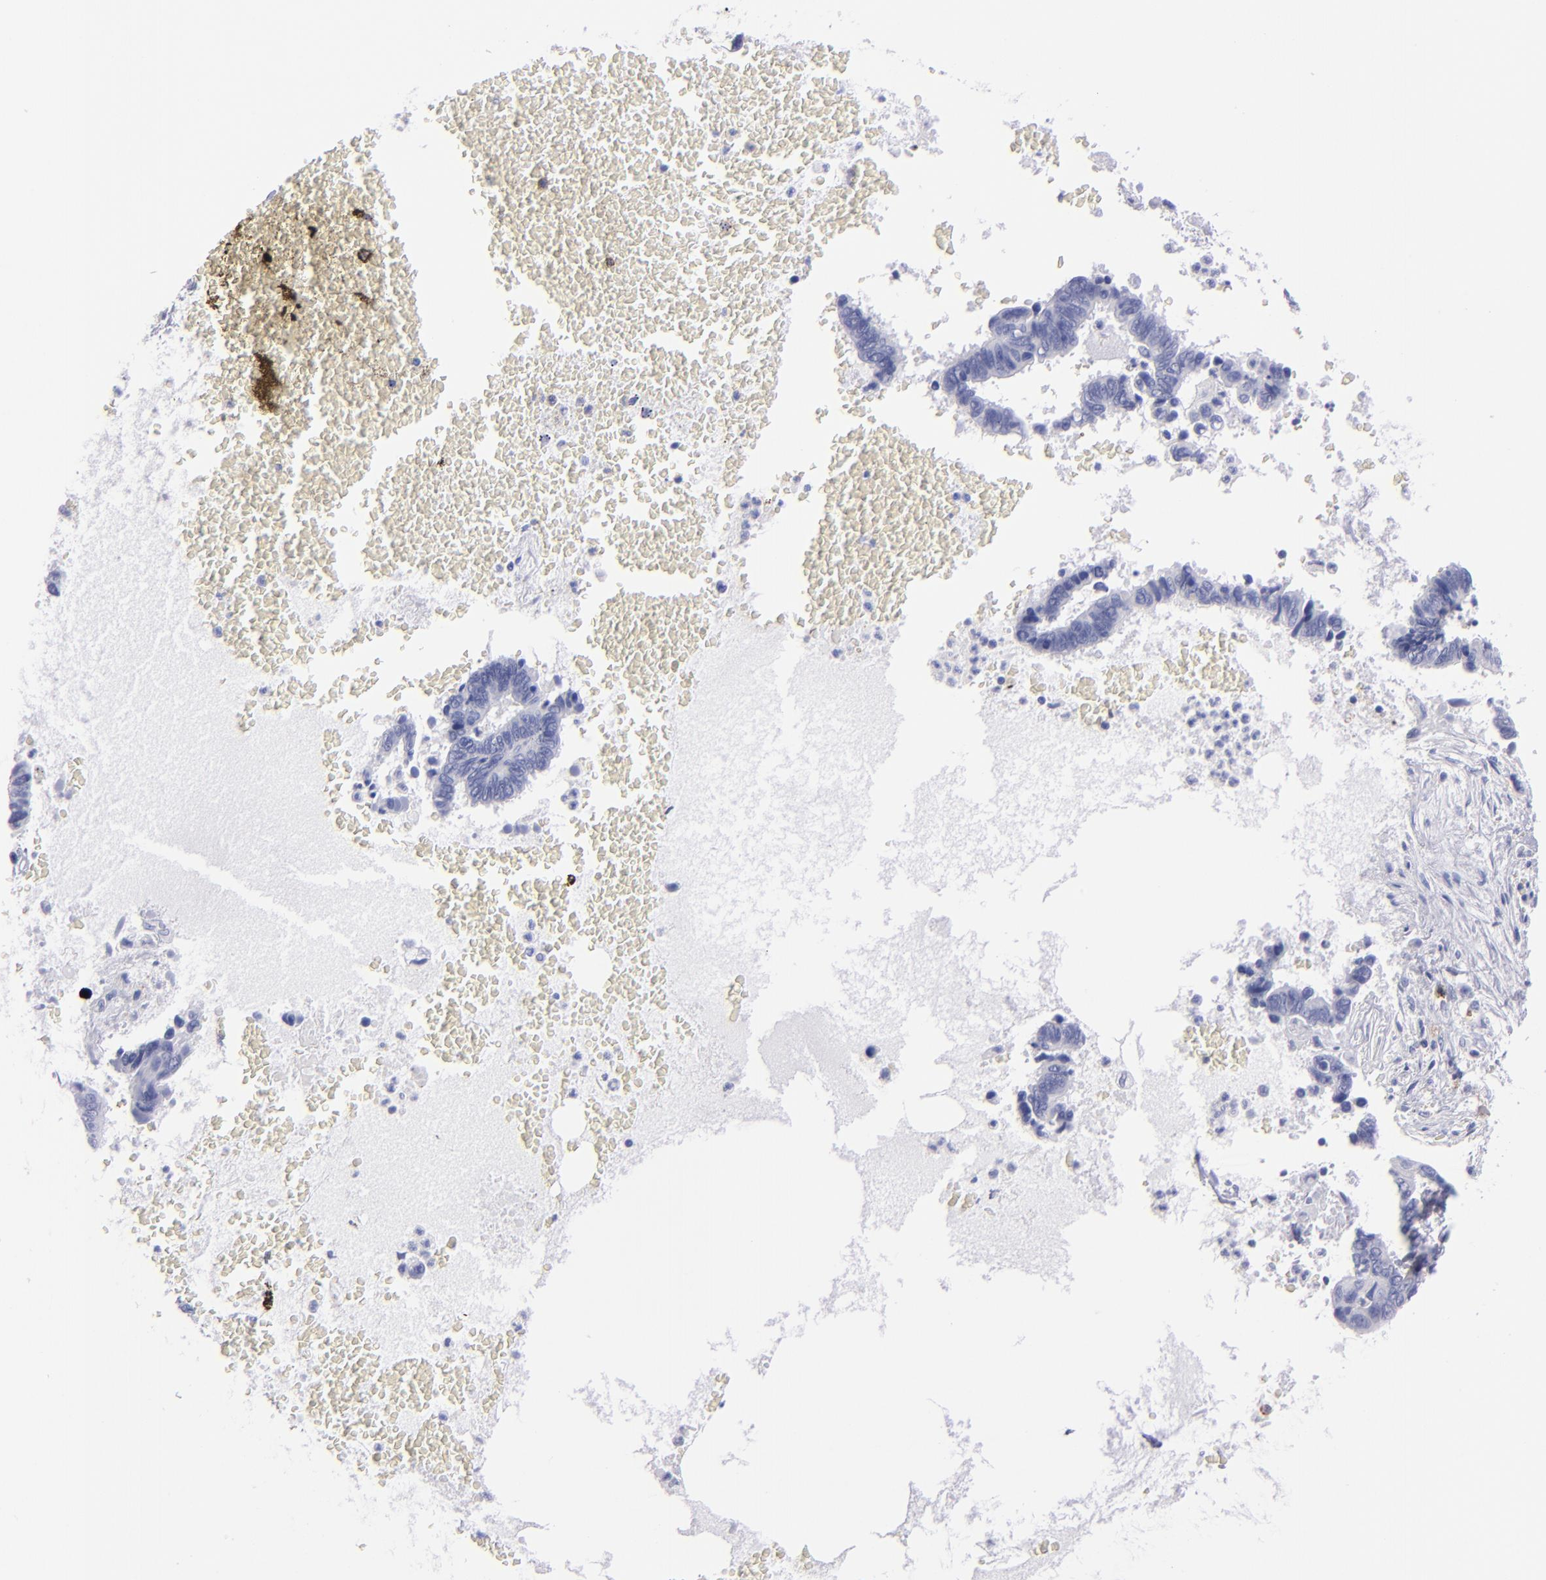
{"staining": {"intensity": "negative", "quantity": "none", "location": "none"}, "tissue": "pancreatic cancer", "cell_type": "Tumor cells", "image_type": "cancer", "snomed": [{"axis": "morphology", "description": "Adenocarcinoma, NOS"}, {"axis": "topography", "description": "Pancreas"}], "caption": "The image reveals no significant staining in tumor cells of pancreatic adenocarcinoma.", "gene": "CD38", "patient": {"sex": "female", "age": 70}}